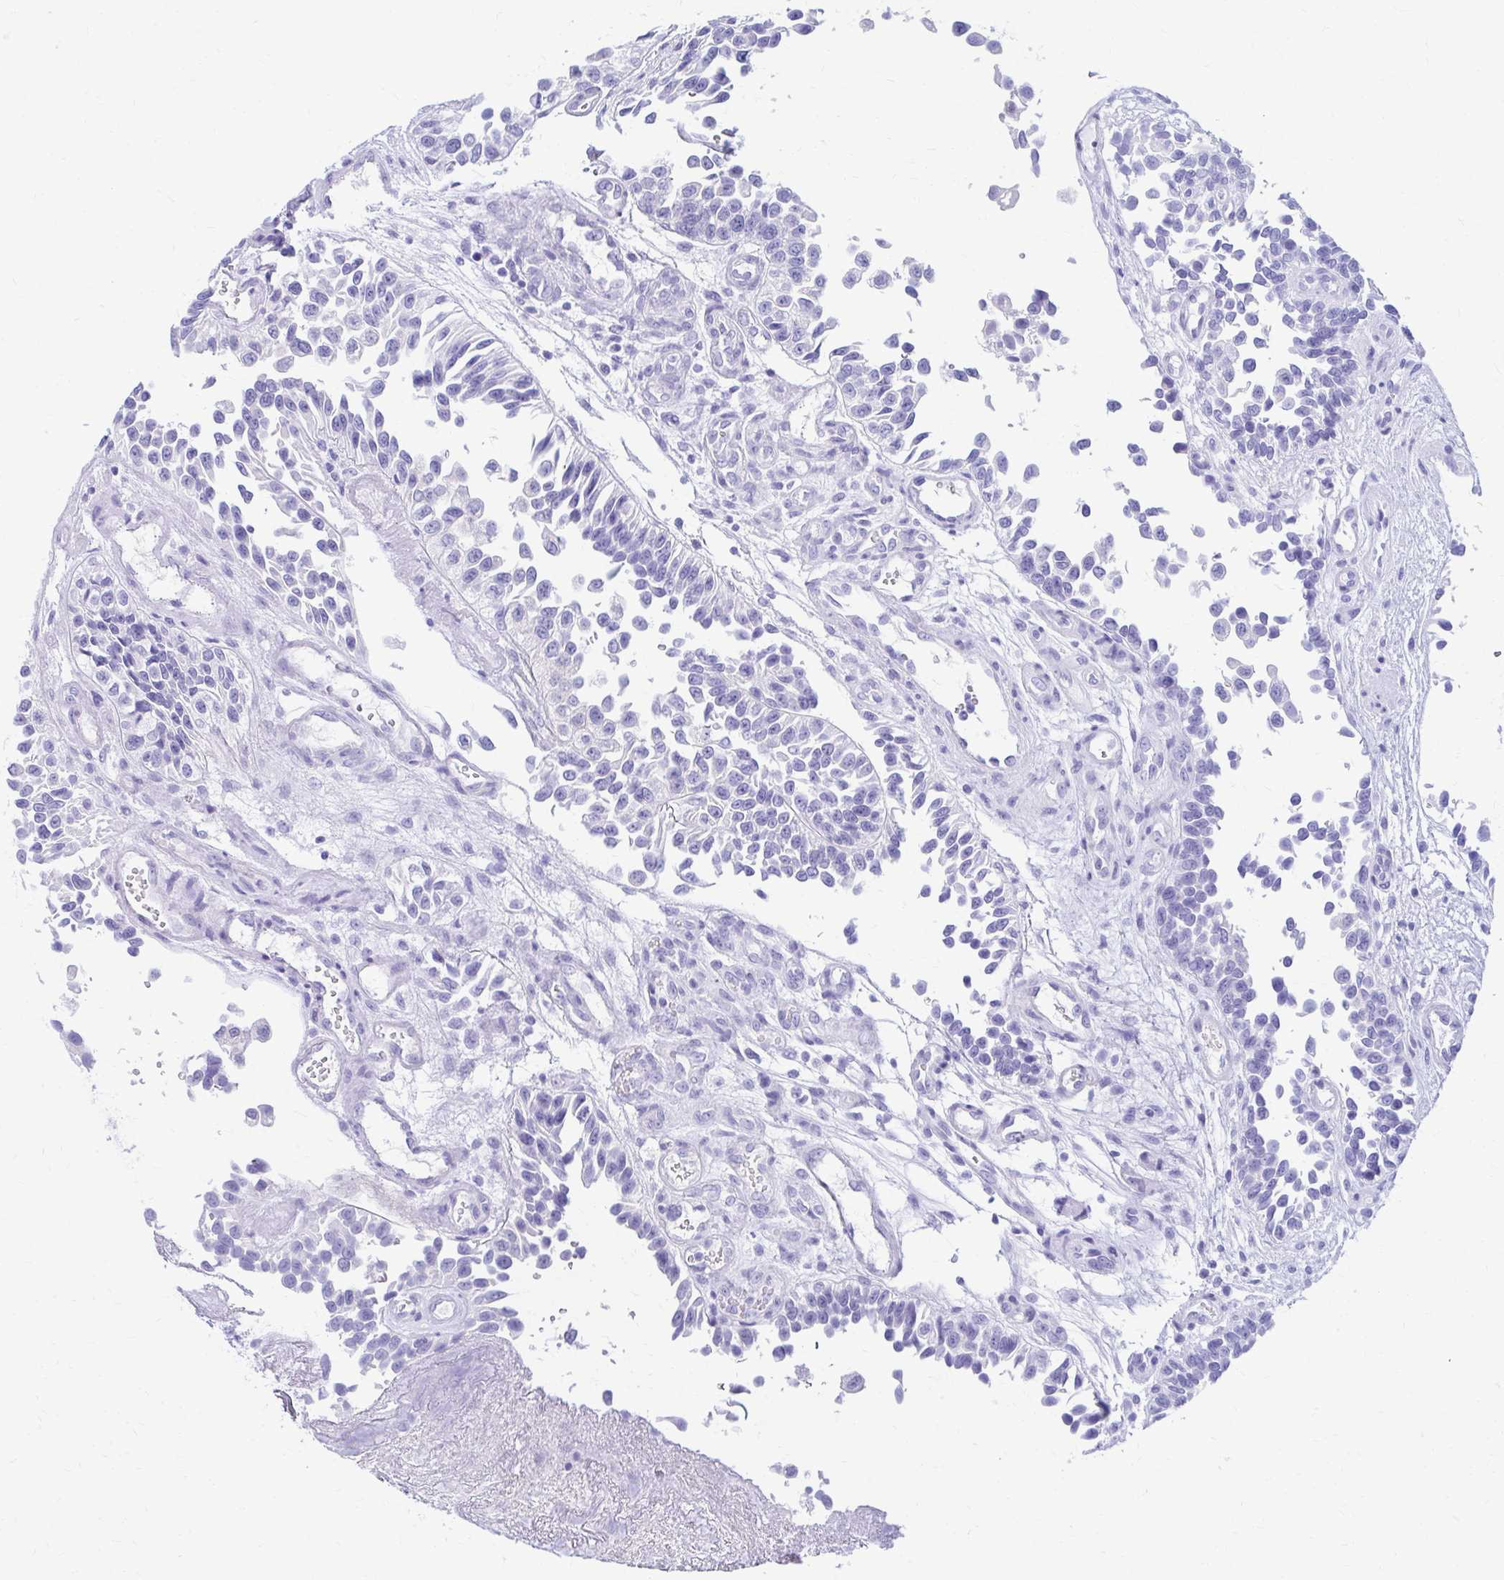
{"staining": {"intensity": "negative", "quantity": "none", "location": "none"}, "tissue": "urothelial cancer", "cell_type": "Tumor cells", "image_type": "cancer", "snomed": [{"axis": "morphology", "description": "Urothelial carcinoma, NOS"}, {"axis": "topography", "description": "Urinary bladder"}], "caption": "An immunohistochemistry histopathology image of urothelial cancer is shown. There is no staining in tumor cells of urothelial cancer.", "gene": "NSG2", "patient": {"sex": "male", "age": 87}}